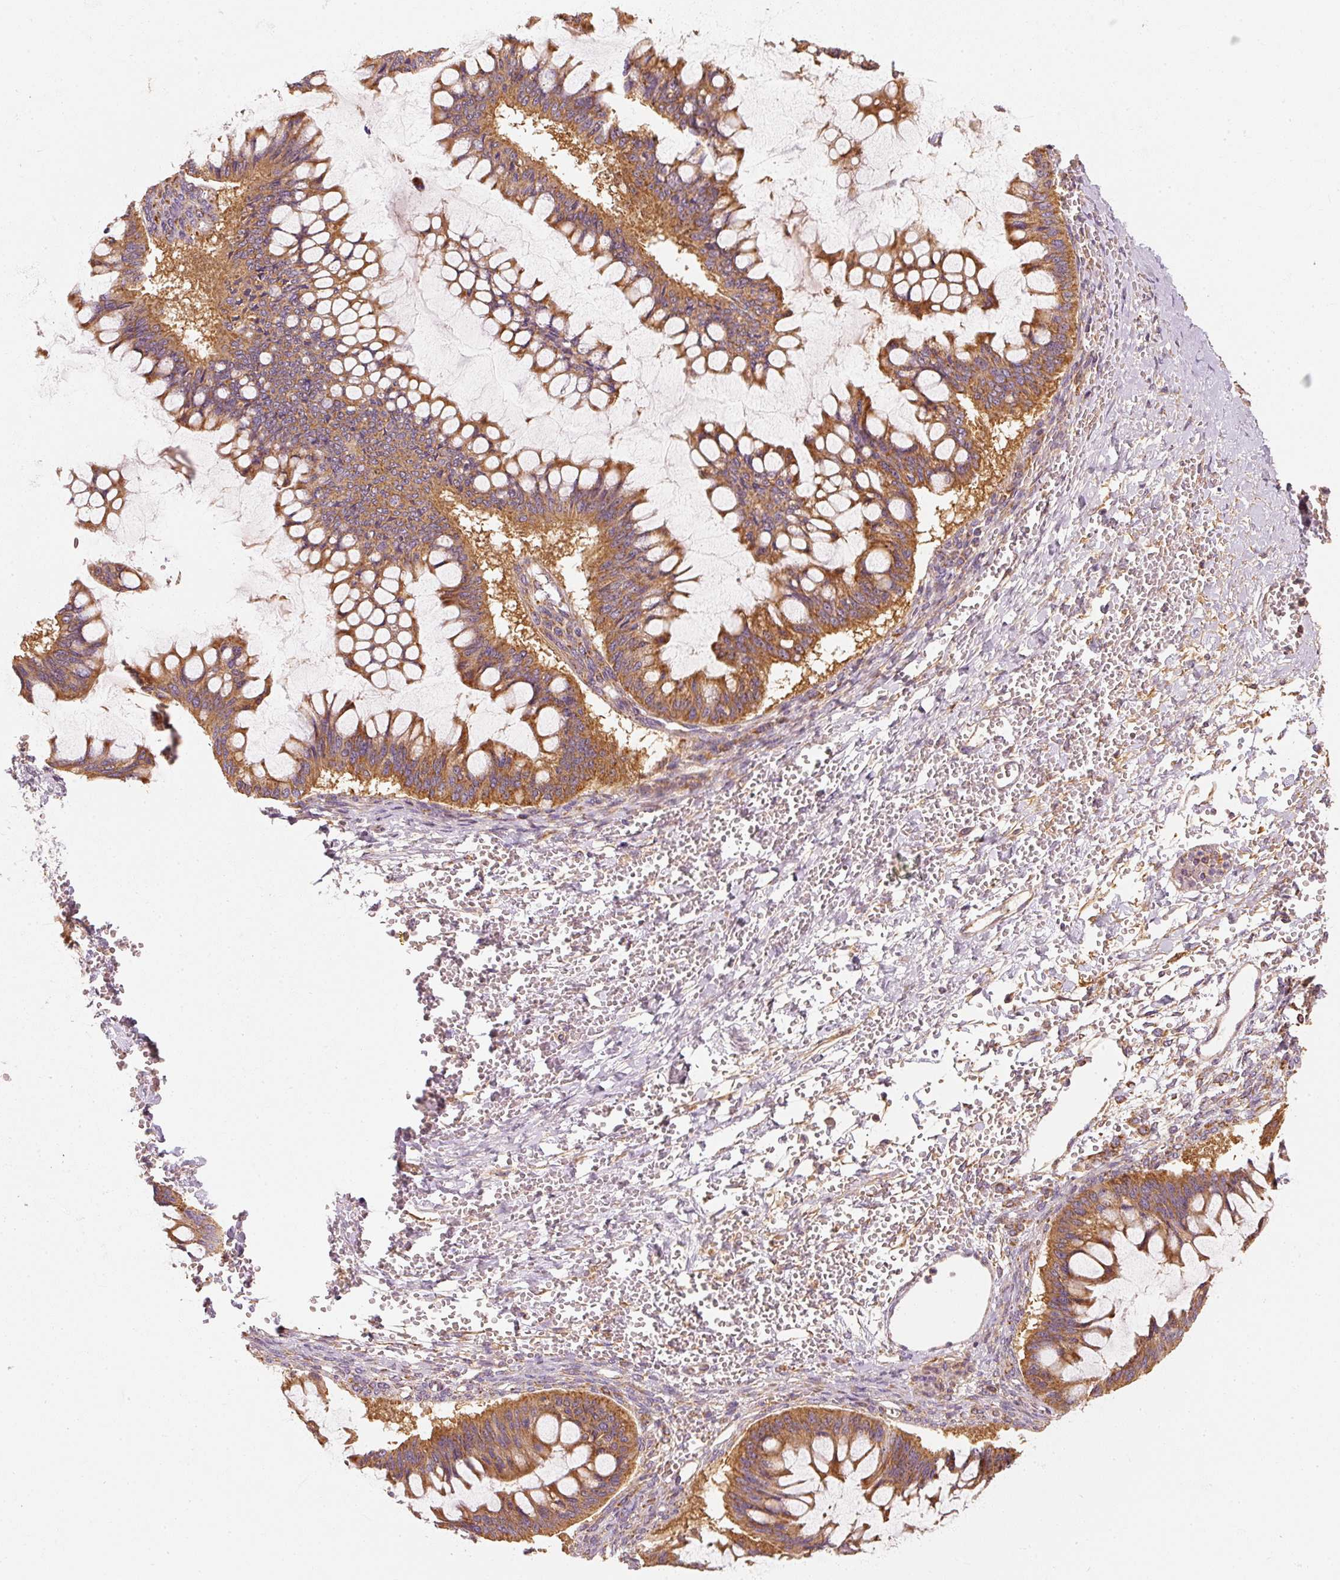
{"staining": {"intensity": "moderate", "quantity": ">75%", "location": "cytoplasmic/membranous"}, "tissue": "ovarian cancer", "cell_type": "Tumor cells", "image_type": "cancer", "snomed": [{"axis": "morphology", "description": "Cystadenocarcinoma, mucinous, NOS"}, {"axis": "topography", "description": "Ovary"}], "caption": "Mucinous cystadenocarcinoma (ovarian) was stained to show a protein in brown. There is medium levels of moderate cytoplasmic/membranous expression in about >75% of tumor cells. The staining is performed using DAB (3,3'-diaminobenzidine) brown chromogen to label protein expression. The nuclei are counter-stained blue using hematoxylin.", "gene": "TOMM40", "patient": {"sex": "female", "age": 73}}